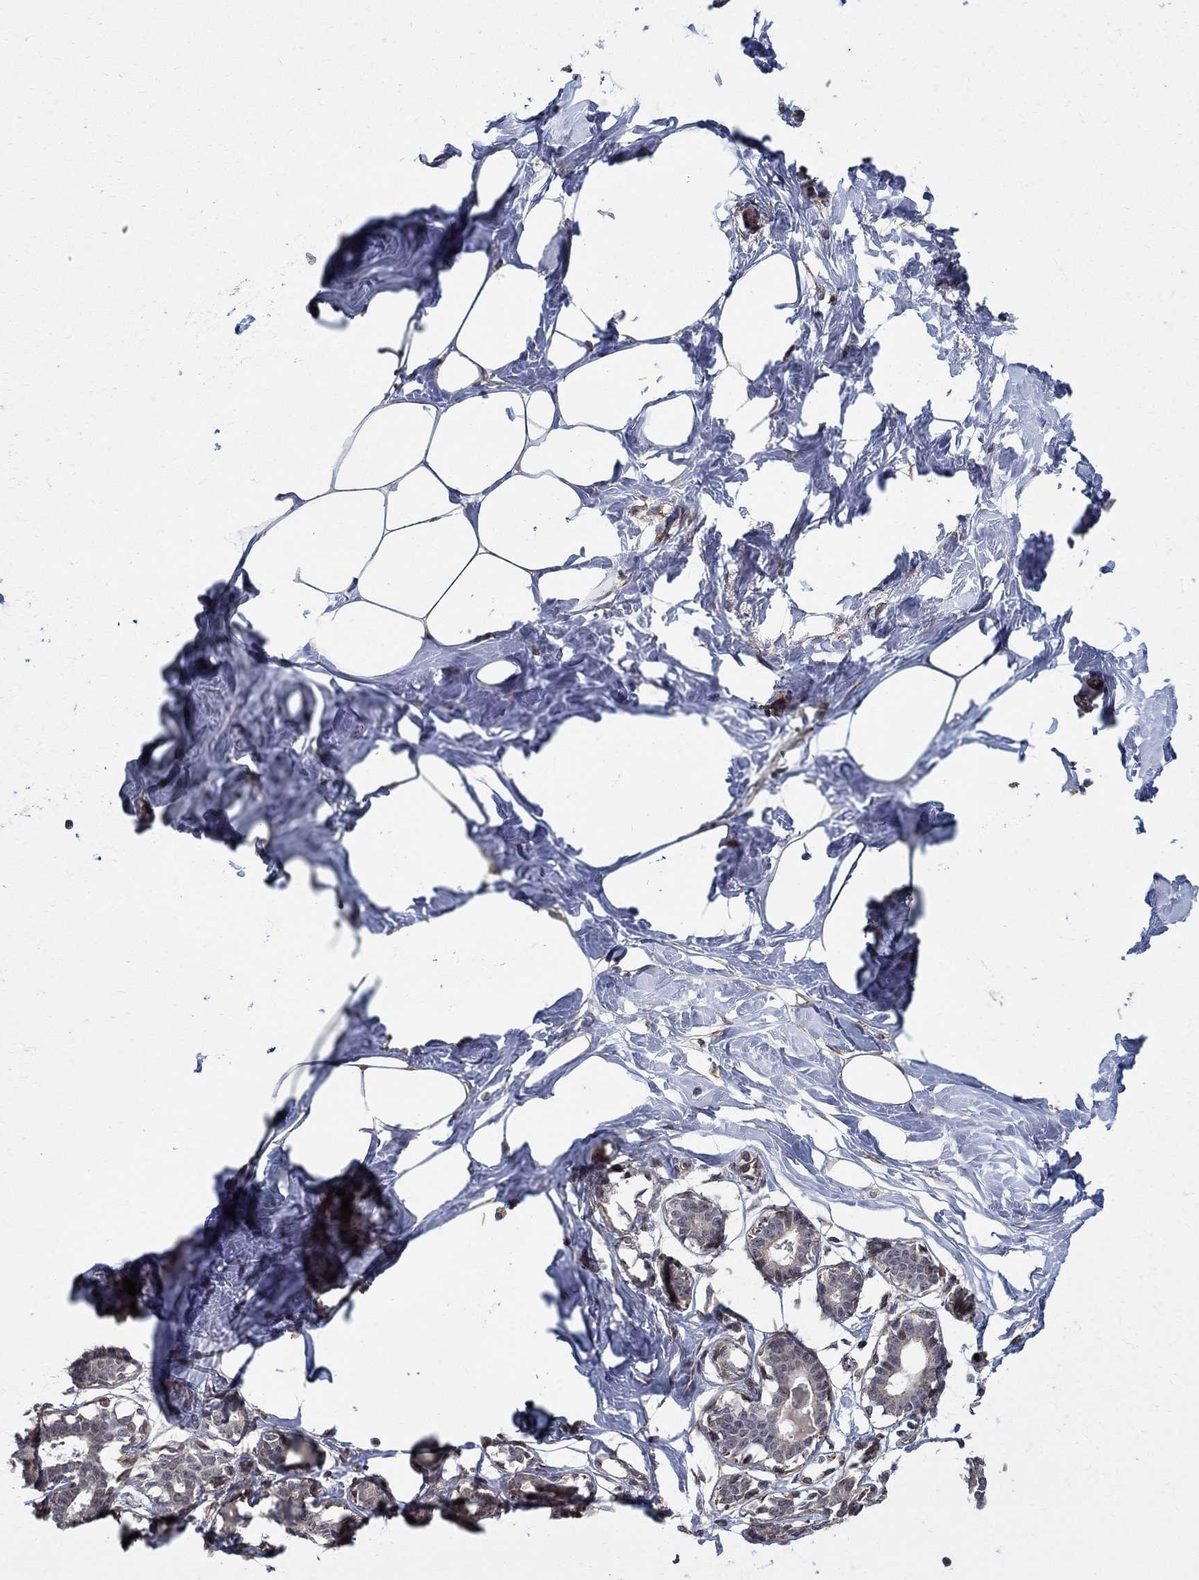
{"staining": {"intensity": "negative", "quantity": "none", "location": "none"}, "tissue": "breast", "cell_type": "Adipocytes", "image_type": "normal", "snomed": [{"axis": "morphology", "description": "Normal tissue, NOS"}, {"axis": "morphology", "description": "Lobular carcinoma, in situ"}, {"axis": "topography", "description": "Breast"}], "caption": "Immunohistochemistry (IHC) photomicrograph of benign human breast stained for a protein (brown), which demonstrates no positivity in adipocytes.", "gene": "ZNF594", "patient": {"sex": "female", "age": 35}}